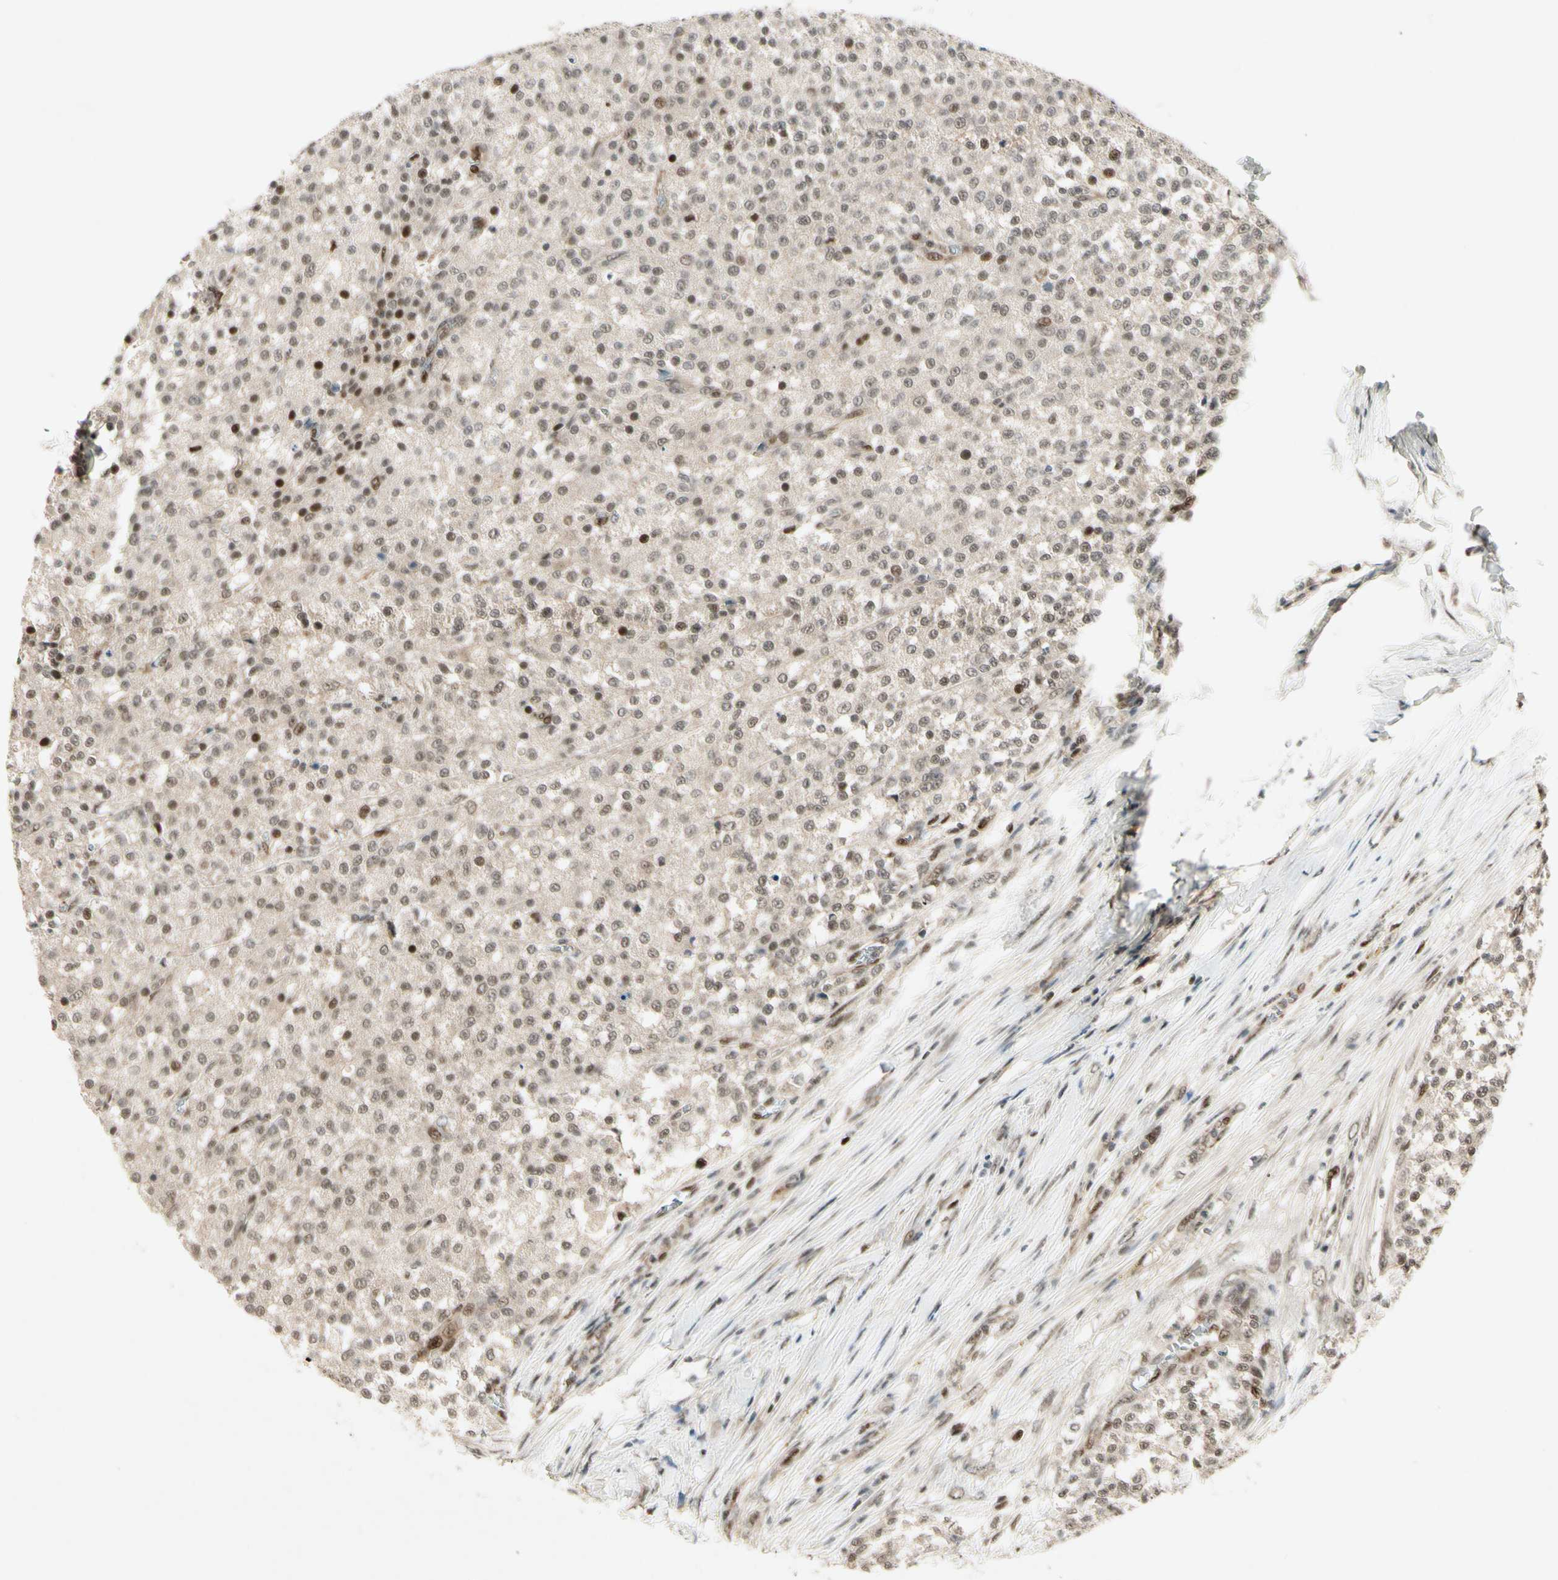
{"staining": {"intensity": "moderate", "quantity": "<25%", "location": "nuclear"}, "tissue": "testis cancer", "cell_type": "Tumor cells", "image_type": "cancer", "snomed": [{"axis": "morphology", "description": "Seminoma, NOS"}, {"axis": "topography", "description": "Testis"}], "caption": "Seminoma (testis) stained with a brown dye shows moderate nuclear positive expression in approximately <25% of tumor cells.", "gene": "CDK11A", "patient": {"sex": "male", "age": 59}}